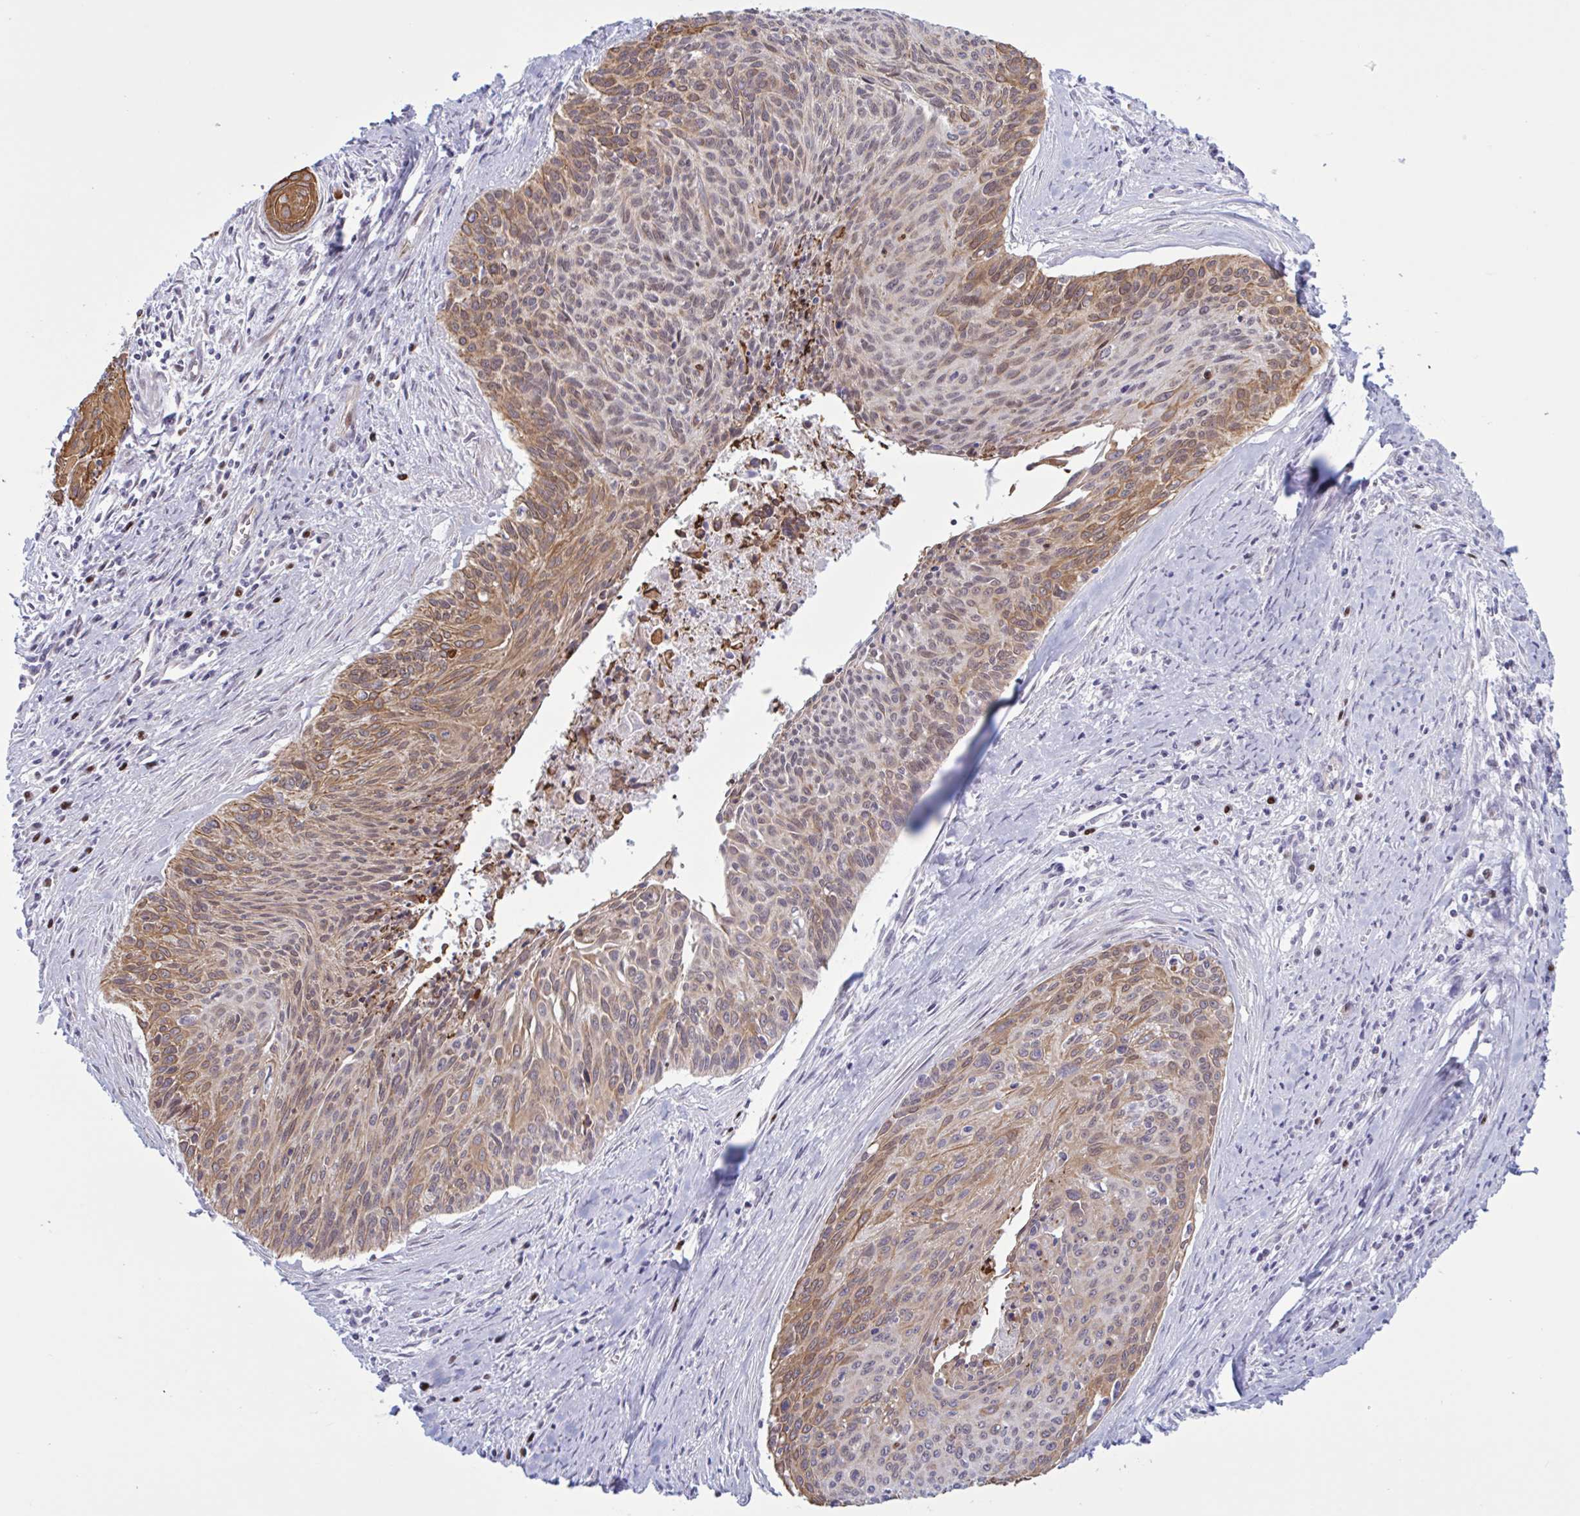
{"staining": {"intensity": "moderate", "quantity": ">75%", "location": "cytoplasmic/membranous"}, "tissue": "cervical cancer", "cell_type": "Tumor cells", "image_type": "cancer", "snomed": [{"axis": "morphology", "description": "Squamous cell carcinoma, NOS"}, {"axis": "topography", "description": "Cervix"}], "caption": "Immunohistochemical staining of human cervical cancer shows medium levels of moderate cytoplasmic/membranous protein positivity in approximately >75% of tumor cells.", "gene": "PRMT6", "patient": {"sex": "female", "age": 55}}